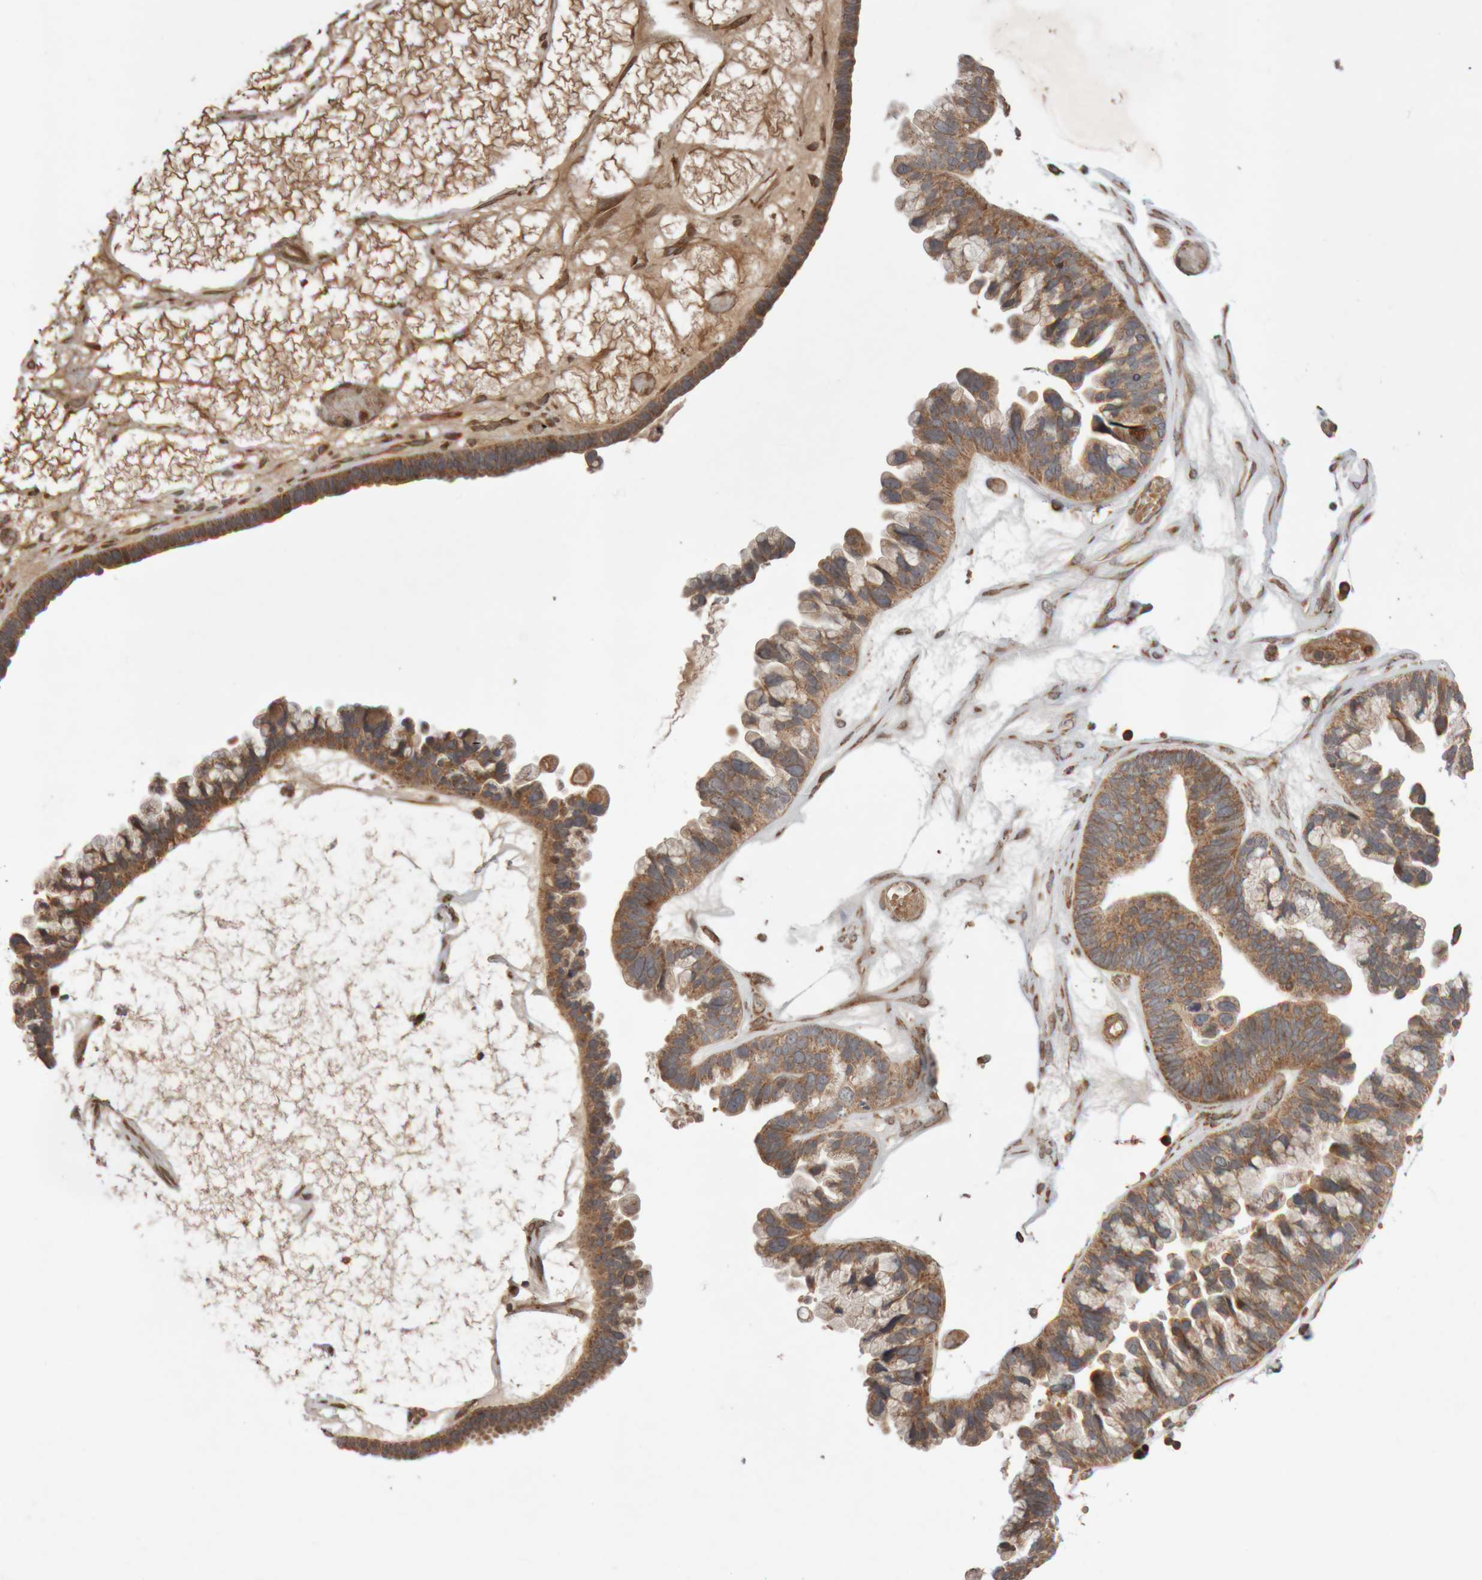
{"staining": {"intensity": "moderate", "quantity": ">75%", "location": "cytoplasmic/membranous"}, "tissue": "ovarian cancer", "cell_type": "Tumor cells", "image_type": "cancer", "snomed": [{"axis": "morphology", "description": "Cystadenocarcinoma, serous, NOS"}, {"axis": "topography", "description": "Ovary"}], "caption": "This image exhibits IHC staining of human serous cystadenocarcinoma (ovarian), with medium moderate cytoplasmic/membranous staining in about >75% of tumor cells.", "gene": "KIF21B", "patient": {"sex": "female", "age": 56}}